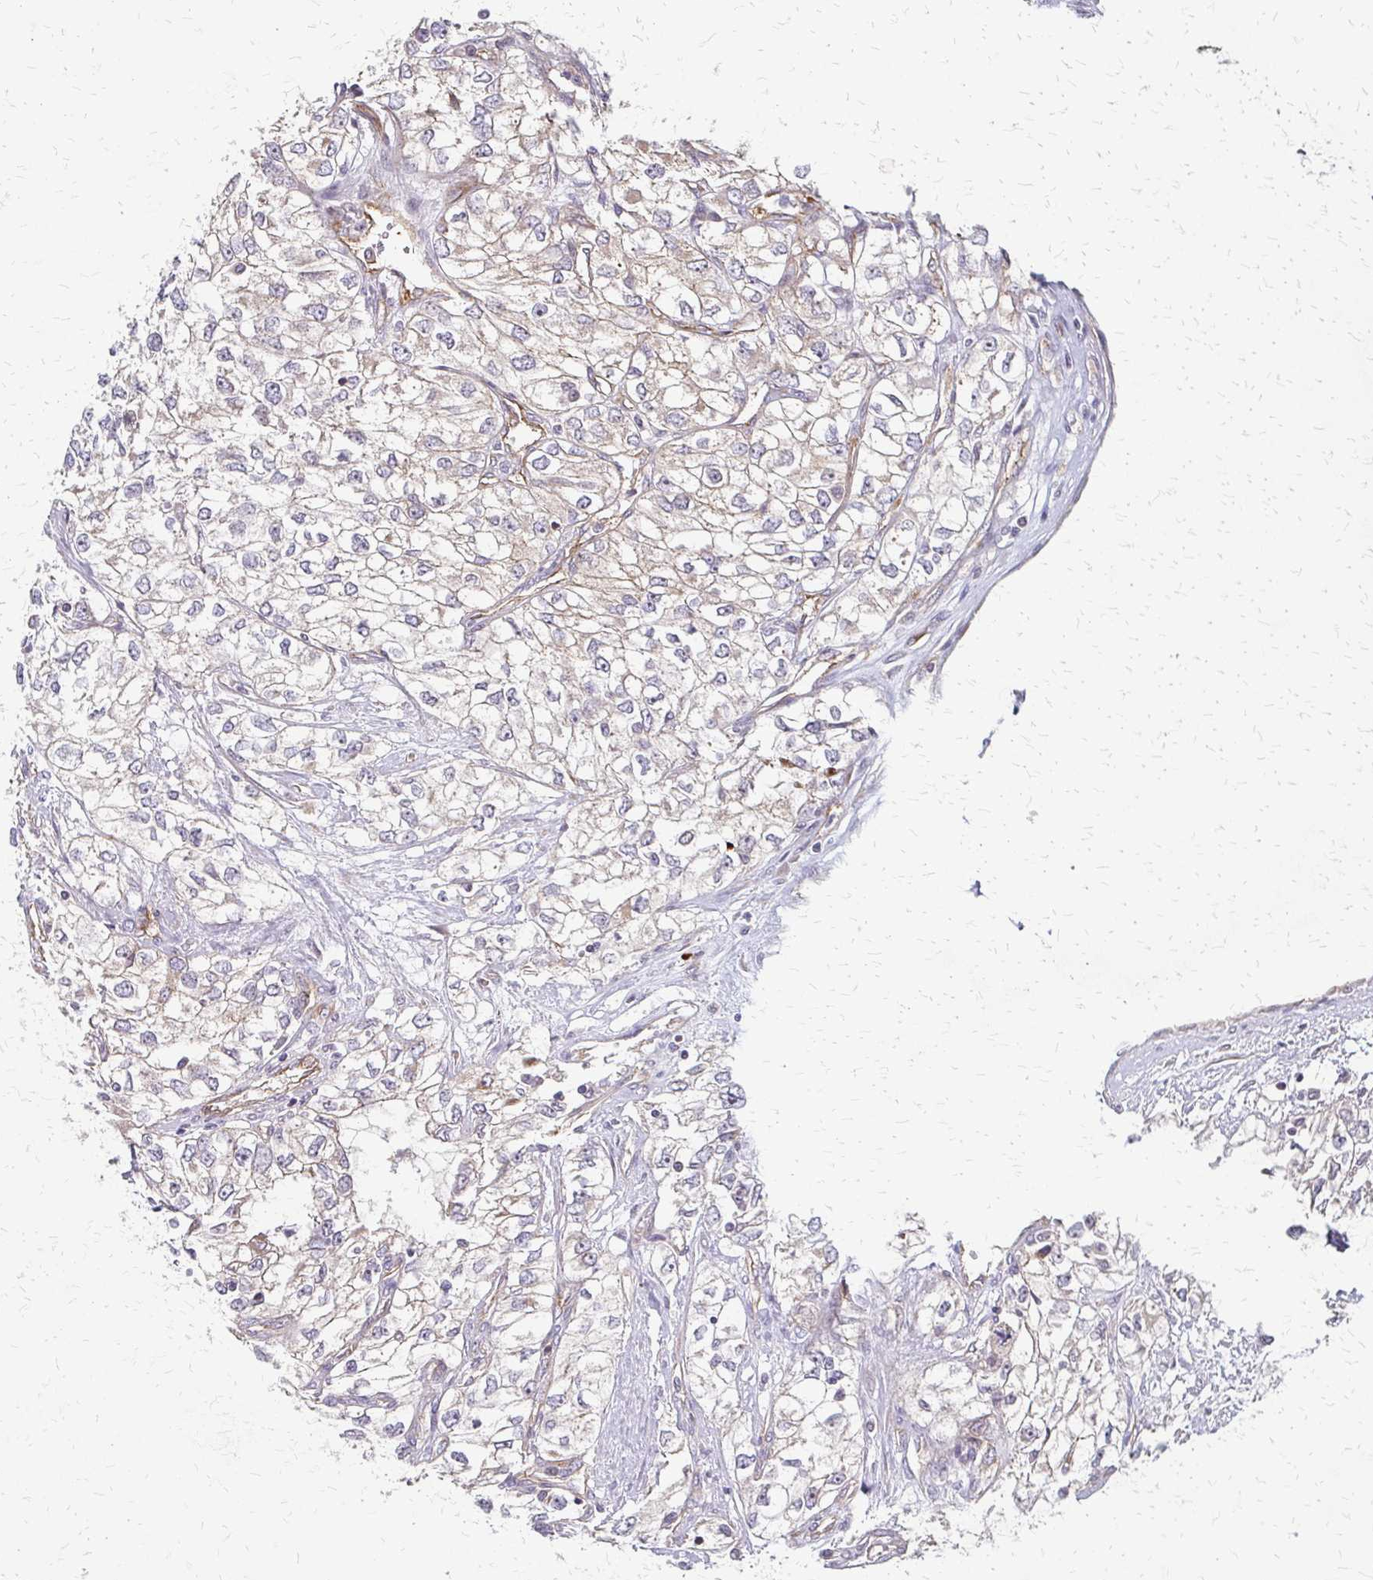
{"staining": {"intensity": "weak", "quantity": "<25%", "location": "cytoplasmic/membranous"}, "tissue": "renal cancer", "cell_type": "Tumor cells", "image_type": "cancer", "snomed": [{"axis": "morphology", "description": "Adenocarcinoma, NOS"}, {"axis": "topography", "description": "Kidney"}], "caption": "Tumor cells are negative for protein expression in human renal cancer (adenocarcinoma).", "gene": "ZNF383", "patient": {"sex": "female", "age": 59}}